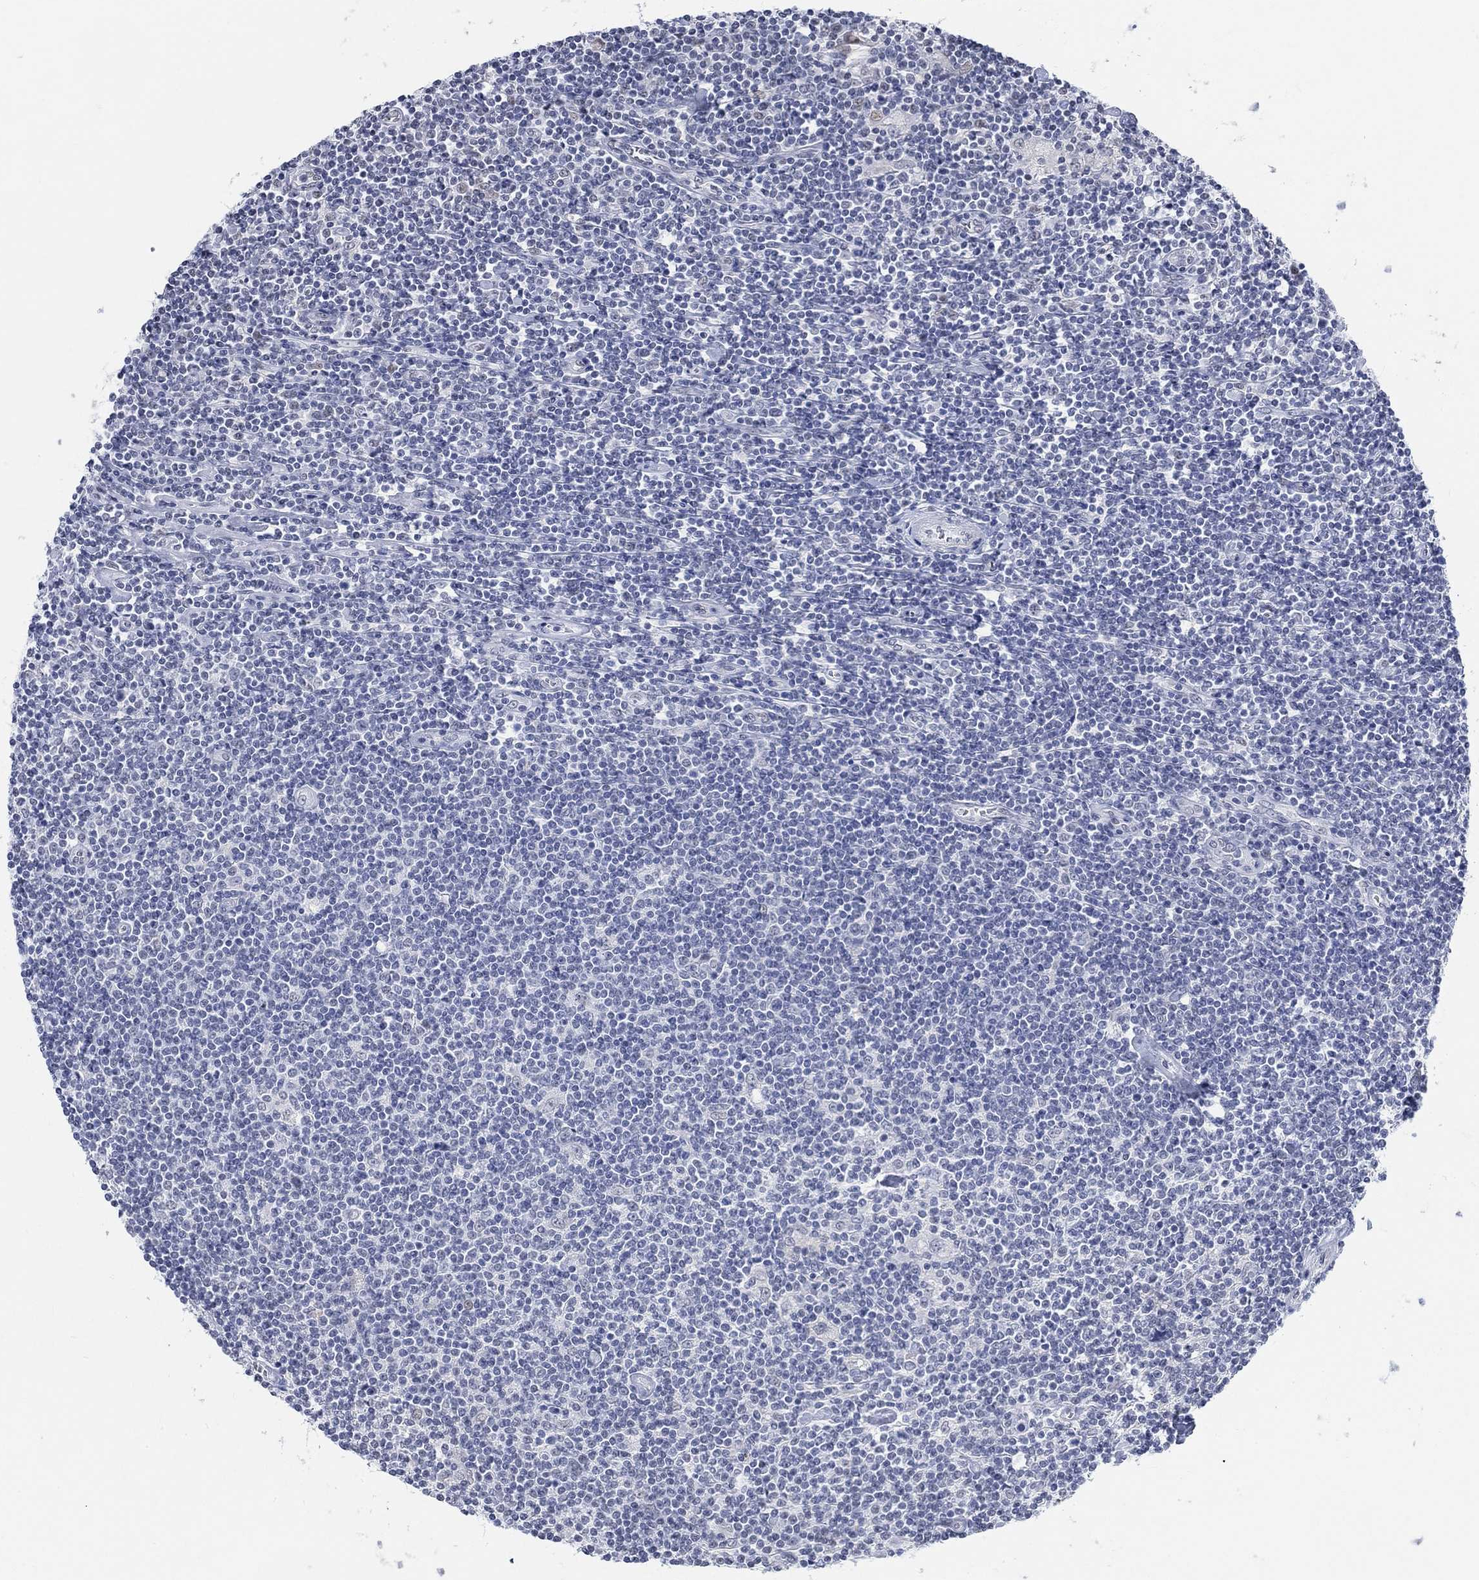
{"staining": {"intensity": "negative", "quantity": "none", "location": "none"}, "tissue": "lymphoma", "cell_type": "Tumor cells", "image_type": "cancer", "snomed": [{"axis": "morphology", "description": "Hodgkin's disease, NOS"}, {"axis": "topography", "description": "Lymph node"}], "caption": "The photomicrograph exhibits no staining of tumor cells in lymphoma.", "gene": "KCNH8", "patient": {"sex": "male", "age": 40}}